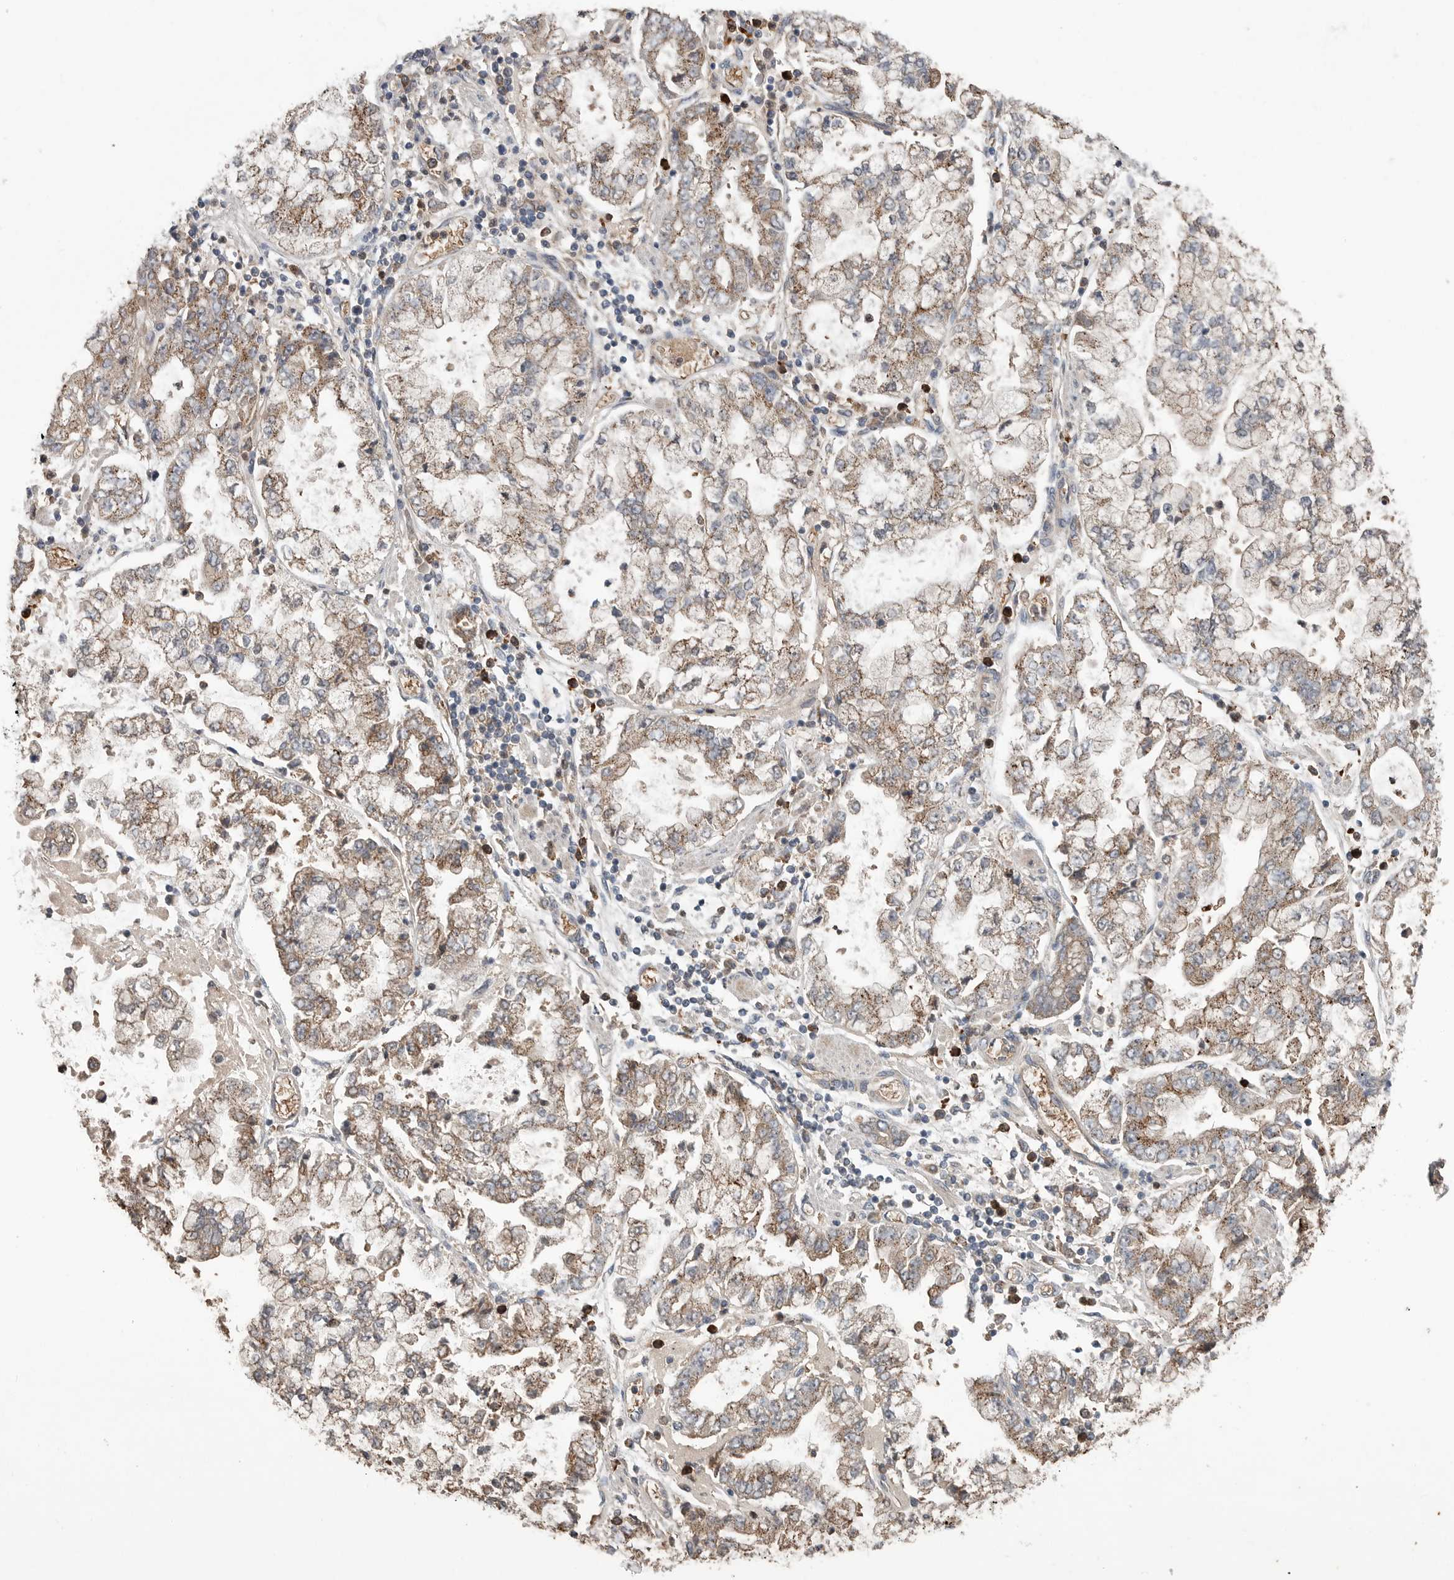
{"staining": {"intensity": "moderate", "quantity": ">75%", "location": "cytoplasmic/membranous"}, "tissue": "stomach cancer", "cell_type": "Tumor cells", "image_type": "cancer", "snomed": [{"axis": "morphology", "description": "Adenocarcinoma, NOS"}, {"axis": "topography", "description": "Stomach"}], "caption": "The histopathology image demonstrates staining of stomach cancer (adenocarcinoma), revealing moderate cytoplasmic/membranous protein expression (brown color) within tumor cells.", "gene": "SCP2", "patient": {"sex": "male", "age": 76}}